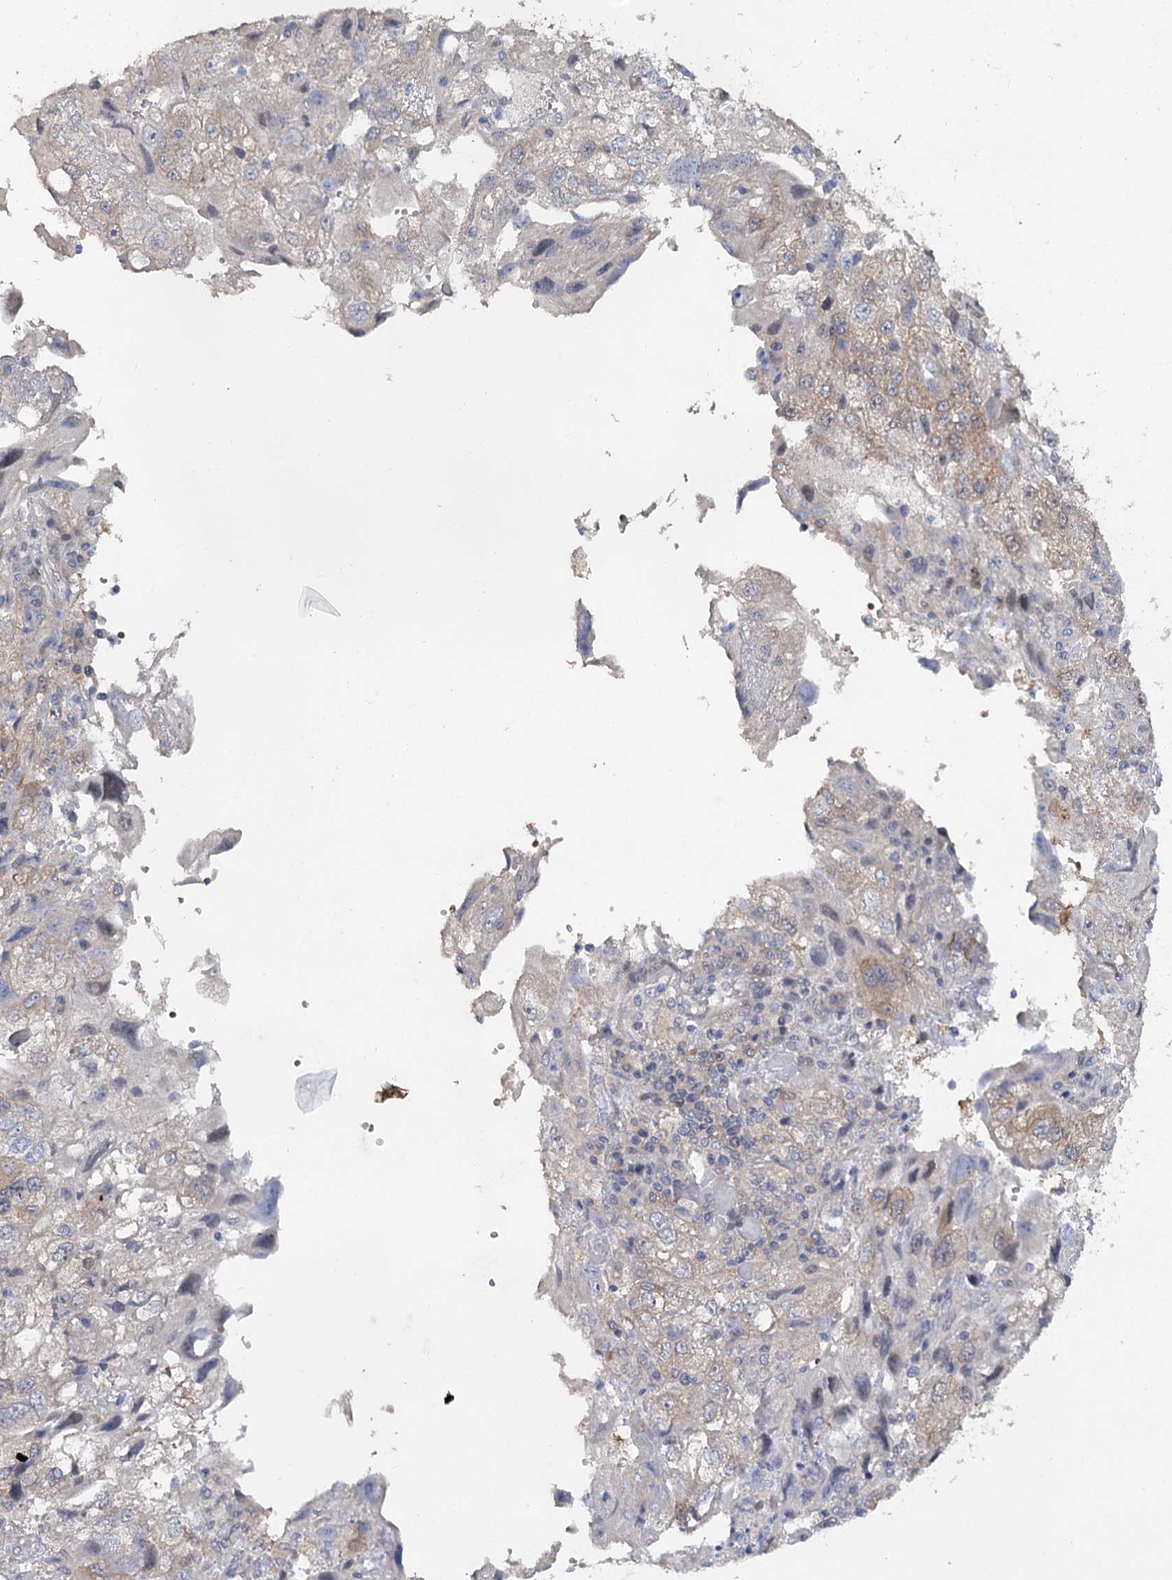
{"staining": {"intensity": "moderate", "quantity": "<25%", "location": "cytoplasmic/membranous"}, "tissue": "endometrial cancer", "cell_type": "Tumor cells", "image_type": "cancer", "snomed": [{"axis": "morphology", "description": "Adenocarcinoma, NOS"}, {"axis": "topography", "description": "Endometrium"}], "caption": "Immunohistochemistry micrograph of human endometrial adenocarcinoma stained for a protein (brown), which demonstrates low levels of moderate cytoplasmic/membranous expression in about <25% of tumor cells.", "gene": "MAP3K13", "patient": {"sex": "female", "age": 49}}